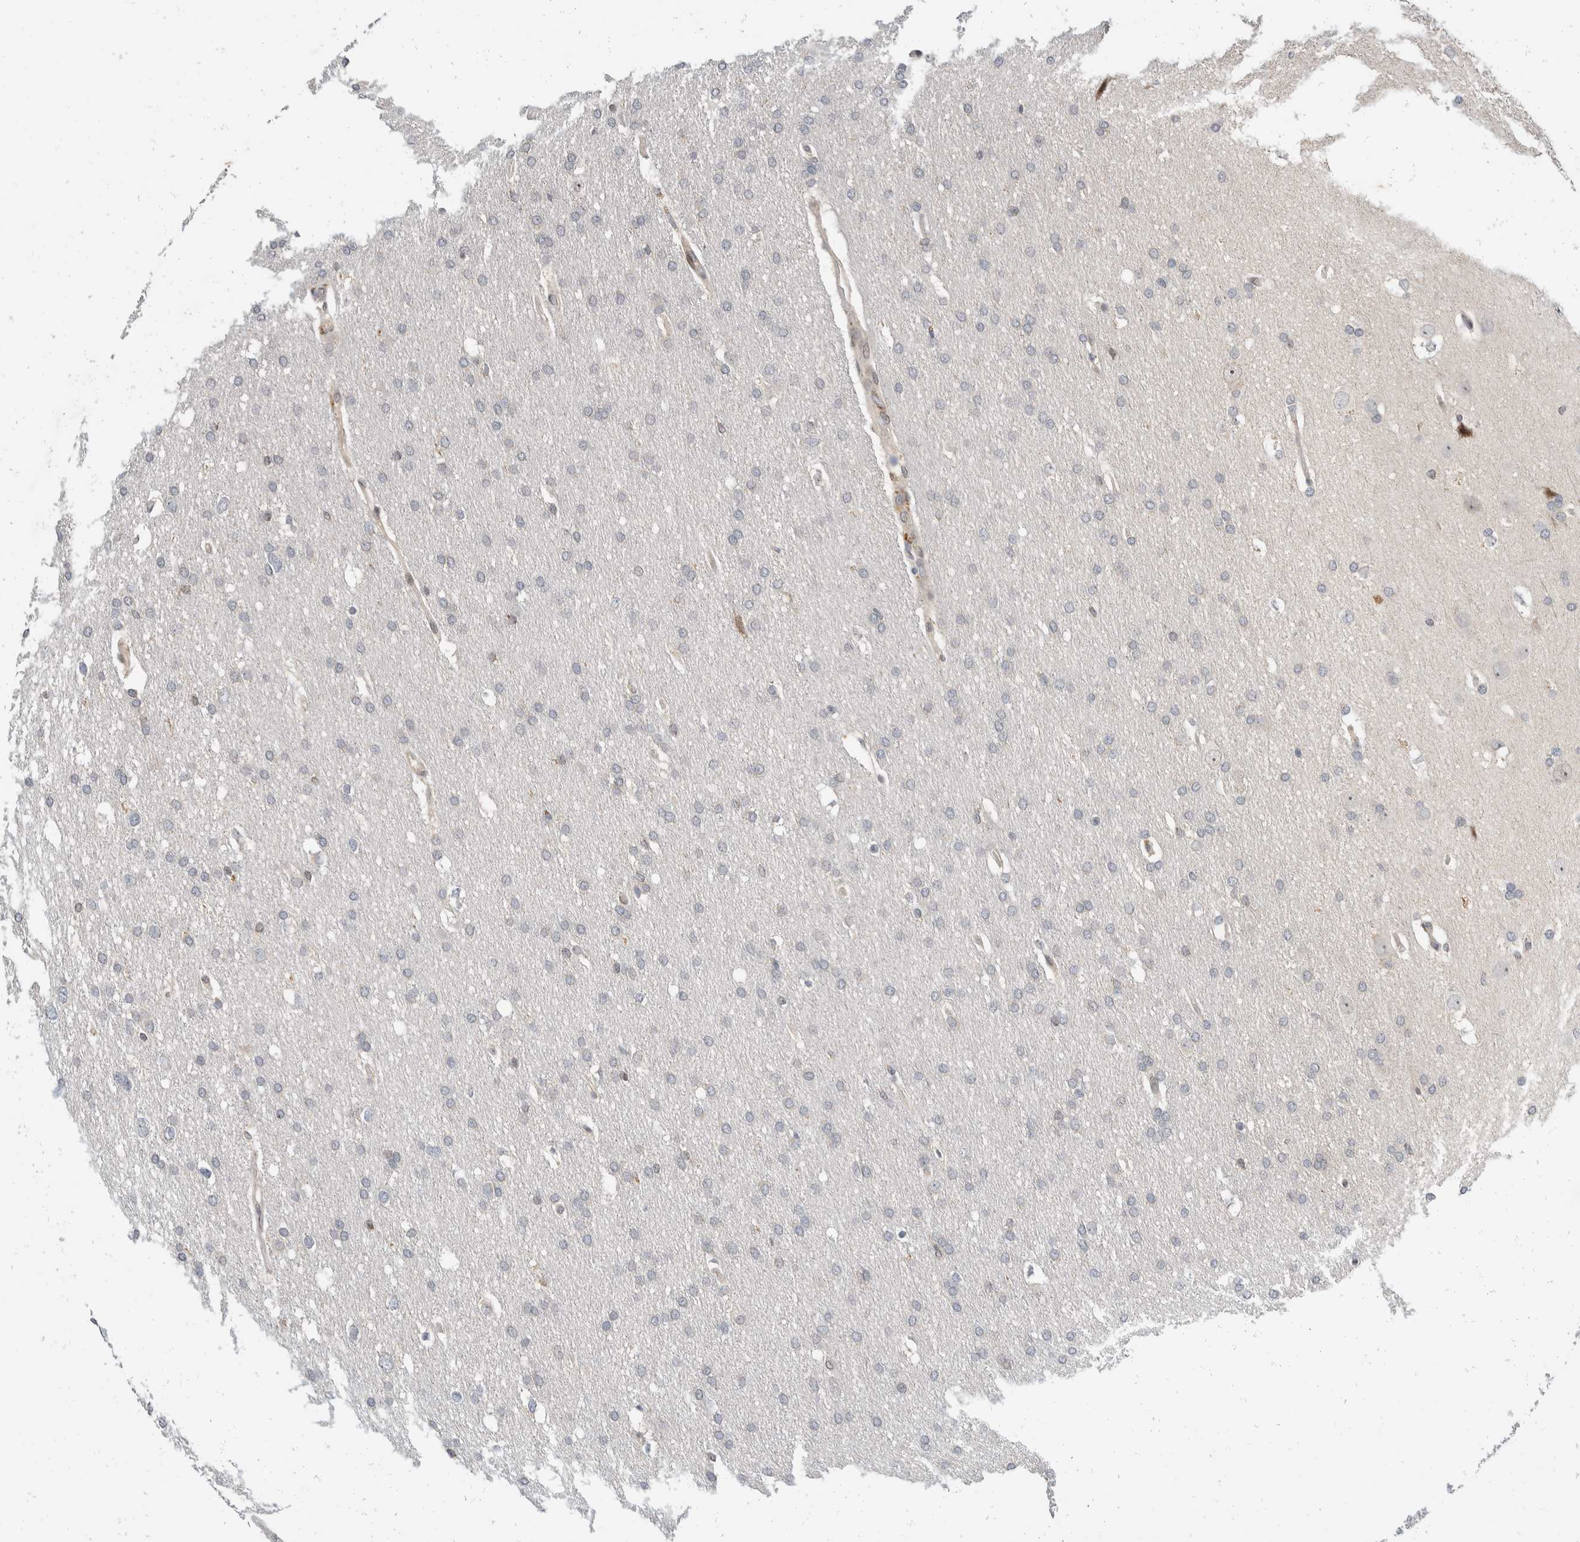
{"staining": {"intensity": "negative", "quantity": "none", "location": "none"}, "tissue": "glioma", "cell_type": "Tumor cells", "image_type": "cancer", "snomed": [{"axis": "morphology", "description": "Glioma, malignant, Low grade"}, {"axis": "topography", "description": "Brain"}], "caption": "IHC of human malignant glioma (low-grade) shows no expression in tumor cells.", "gene": "ZNF703", "patient": {"sex": "female", "age": 37}}